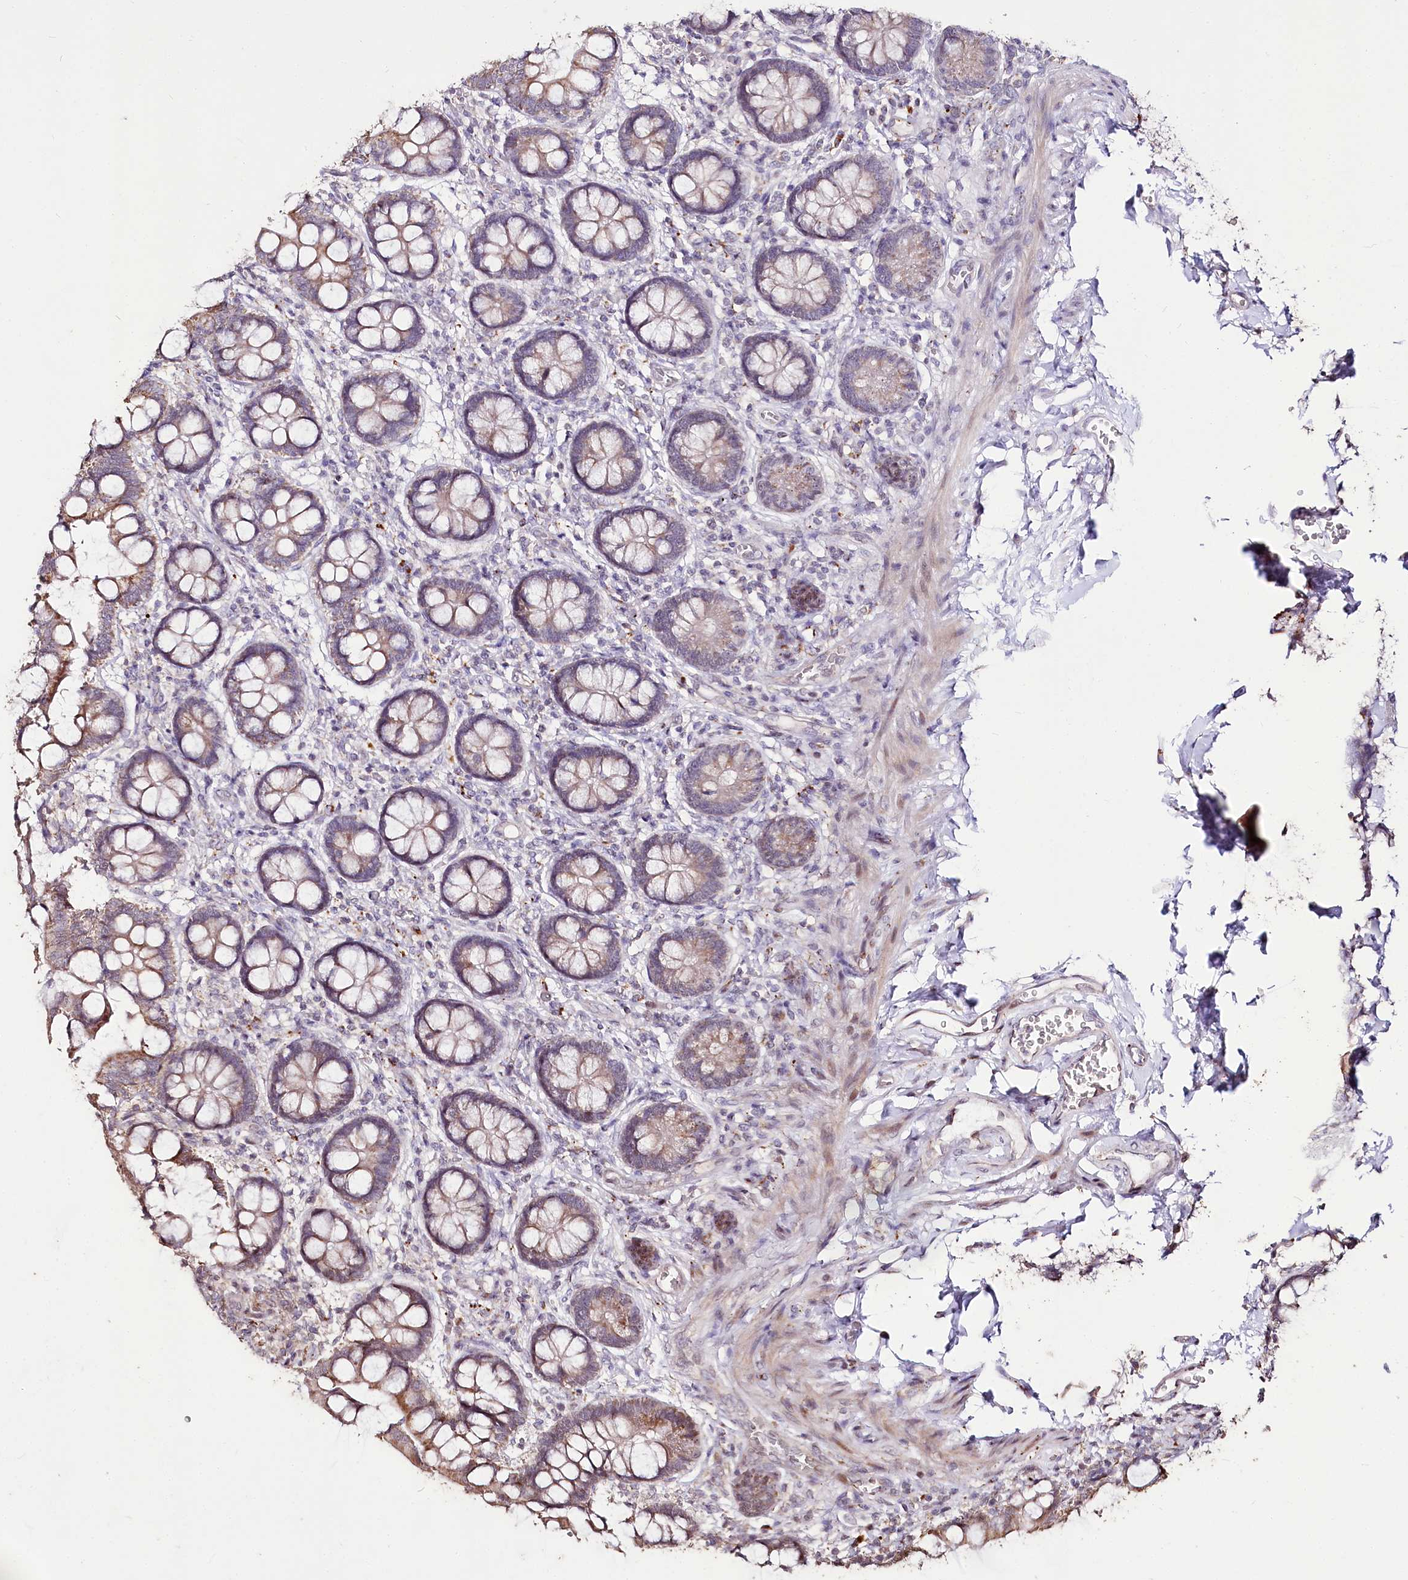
{"staining": {"intensity": "moderate", "quantity": ">75%", "location": "cytoplasmic/membranous"}, "tissue": "small intestine", "cell_type": "Glandular cells", "image_type": "normal", "snomed": [{"axis": "morphology", "description": "Normal tissue, NOS"}, {"axis": "topography", "description": "Small intestine"}], "caption": "This photomicrograph demonstrates IHC staining of normal small intestine, with medium moderate cytoplasmic/membranous expression in about >75% of glandular cells.", "gene": "CARD19", "patient": {"sex": "male", "age": 52}}